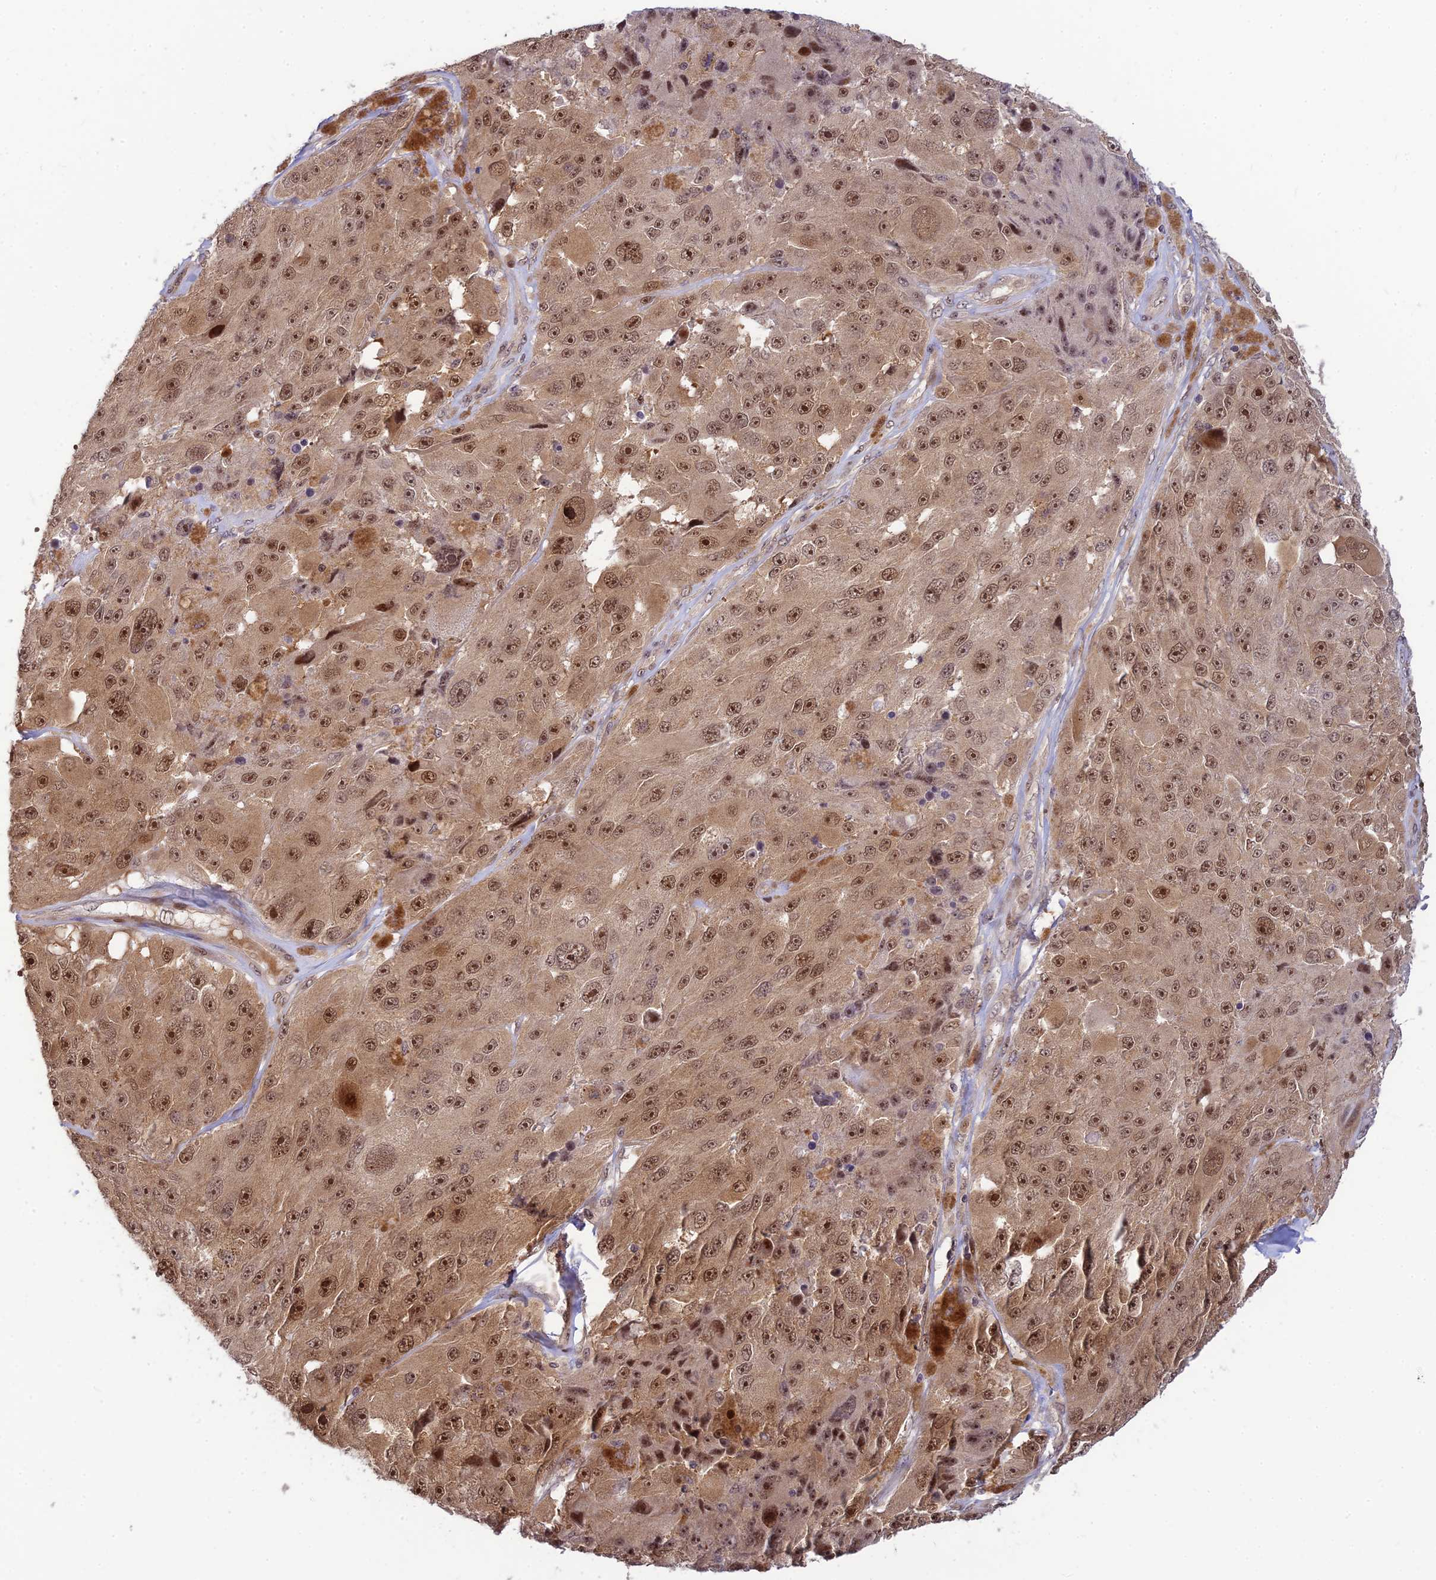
{"staining": {"intensity": "moderate", "quantity": ">75%", "location": "nuclear"}, "tissue": "melanoma", "cell_type": "Tumor cells", "image_type": "cancer", "snomed": [{"axis": "morphology", "description": "Malignant melanoma, Metastatic site"}, {"axis": "topography", "description": "Lymph node"}], "caption": "Moderate nuclear expression is seen in about >75% of tumor cells in melanoma.", "gene": "ASPDH", "patient": {"sex": "male", "age": 62}}